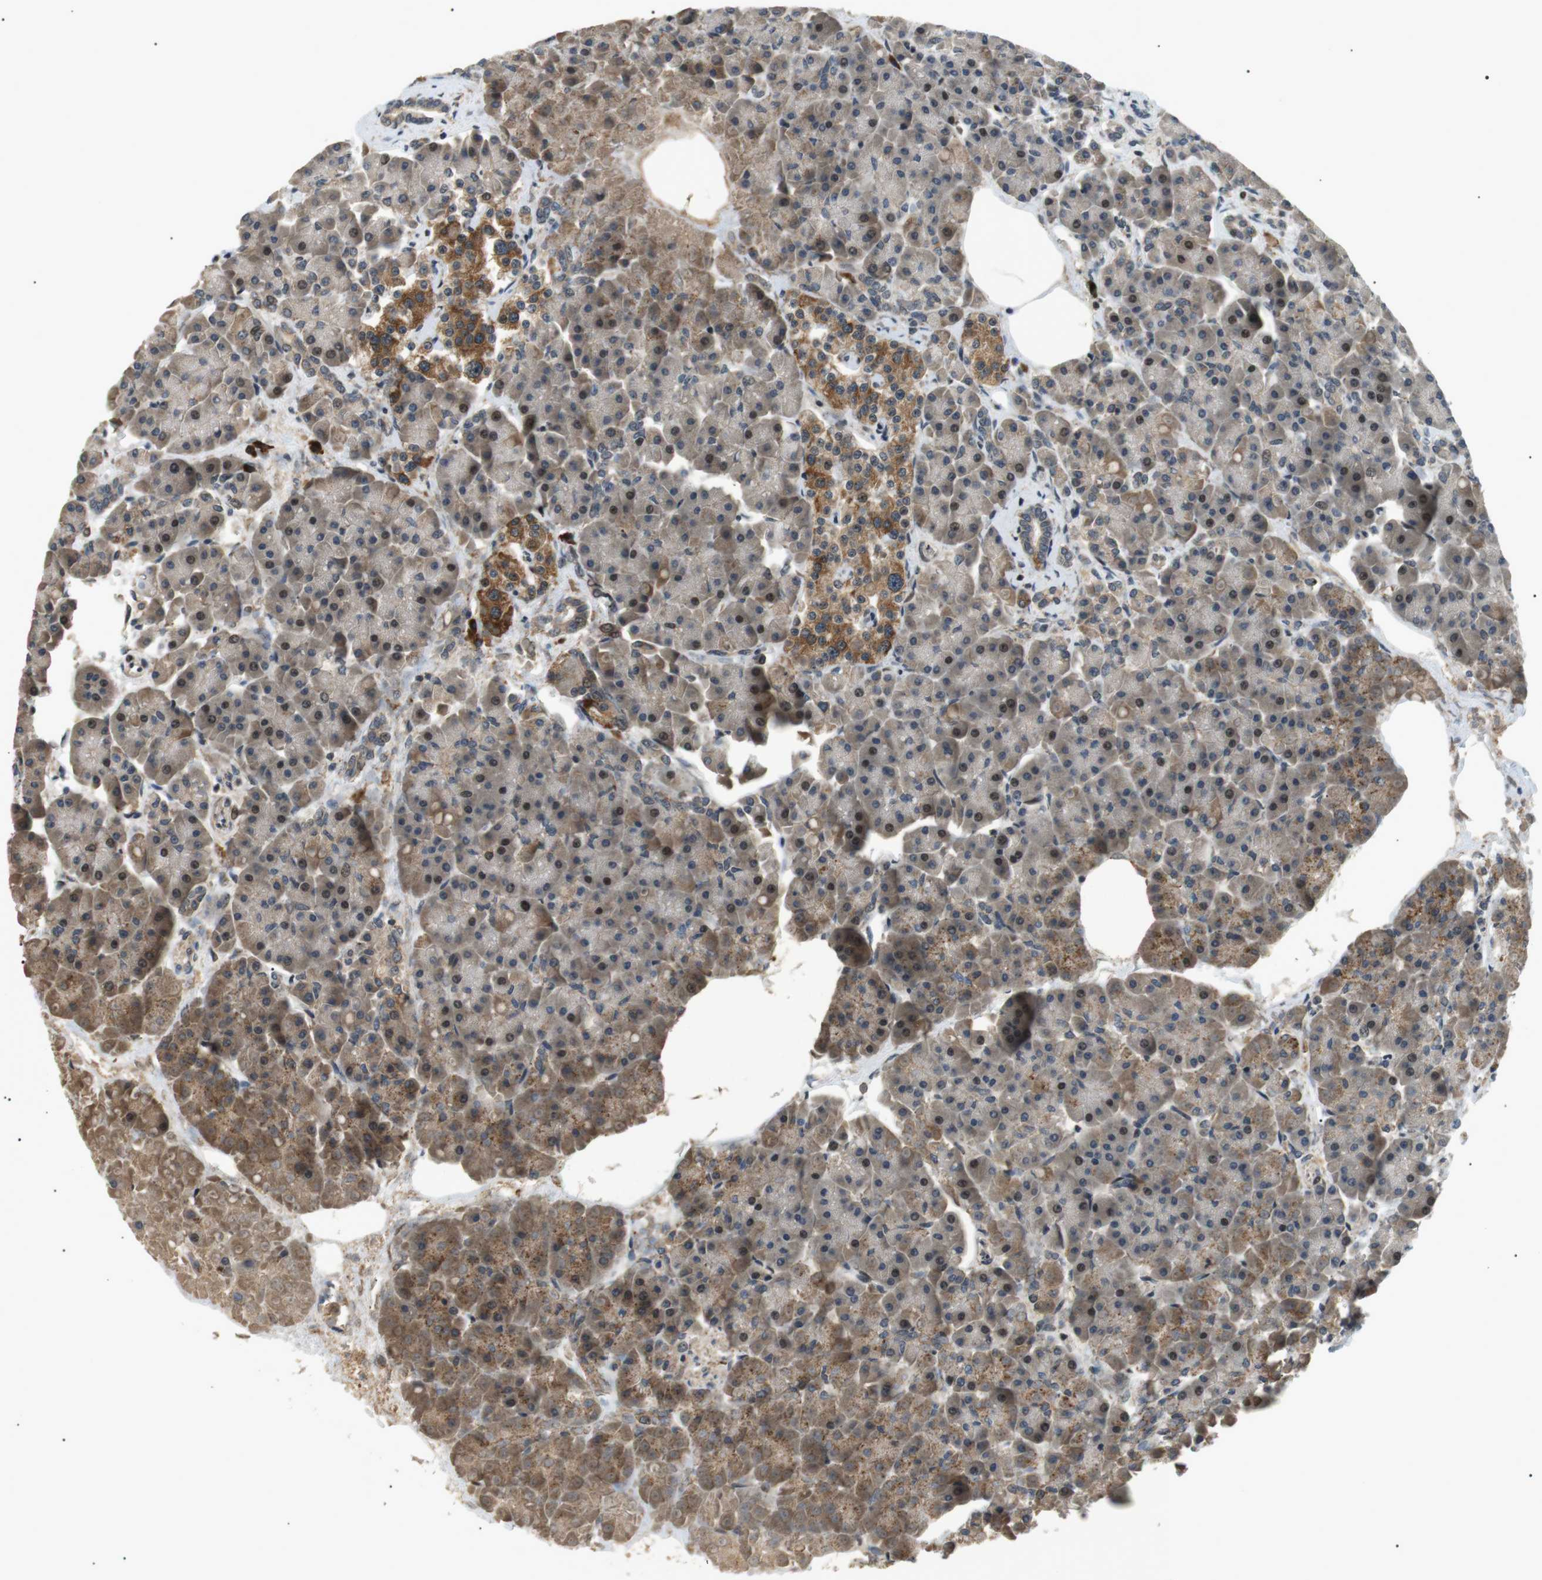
{"staining": {"intensity": "weak", "quantity": ">75%", "location": "cytoplasmic/membranous"}, "tissue": "pancreas", "cell_type": "Exocrine glandular cells", "image_type": "normal", "snomed": [{"axis": "morphology", "description": "Normal tissue, NOS"}, {"axis": "topography", "description": "Pancreas"}], "caption": "Immunohistochemistry image of benign pancreas: human pancreas stained using immunohistochemistry (IHC) demonstrates low levels of weak protein expression localized specifically in the cytoplasmic/membranous of exocrine glandular cells, appearing as a cytoplasmic/membranous brown color.", "gene": "HSPA13", "patient": {"sex": "female", "age": 70}}